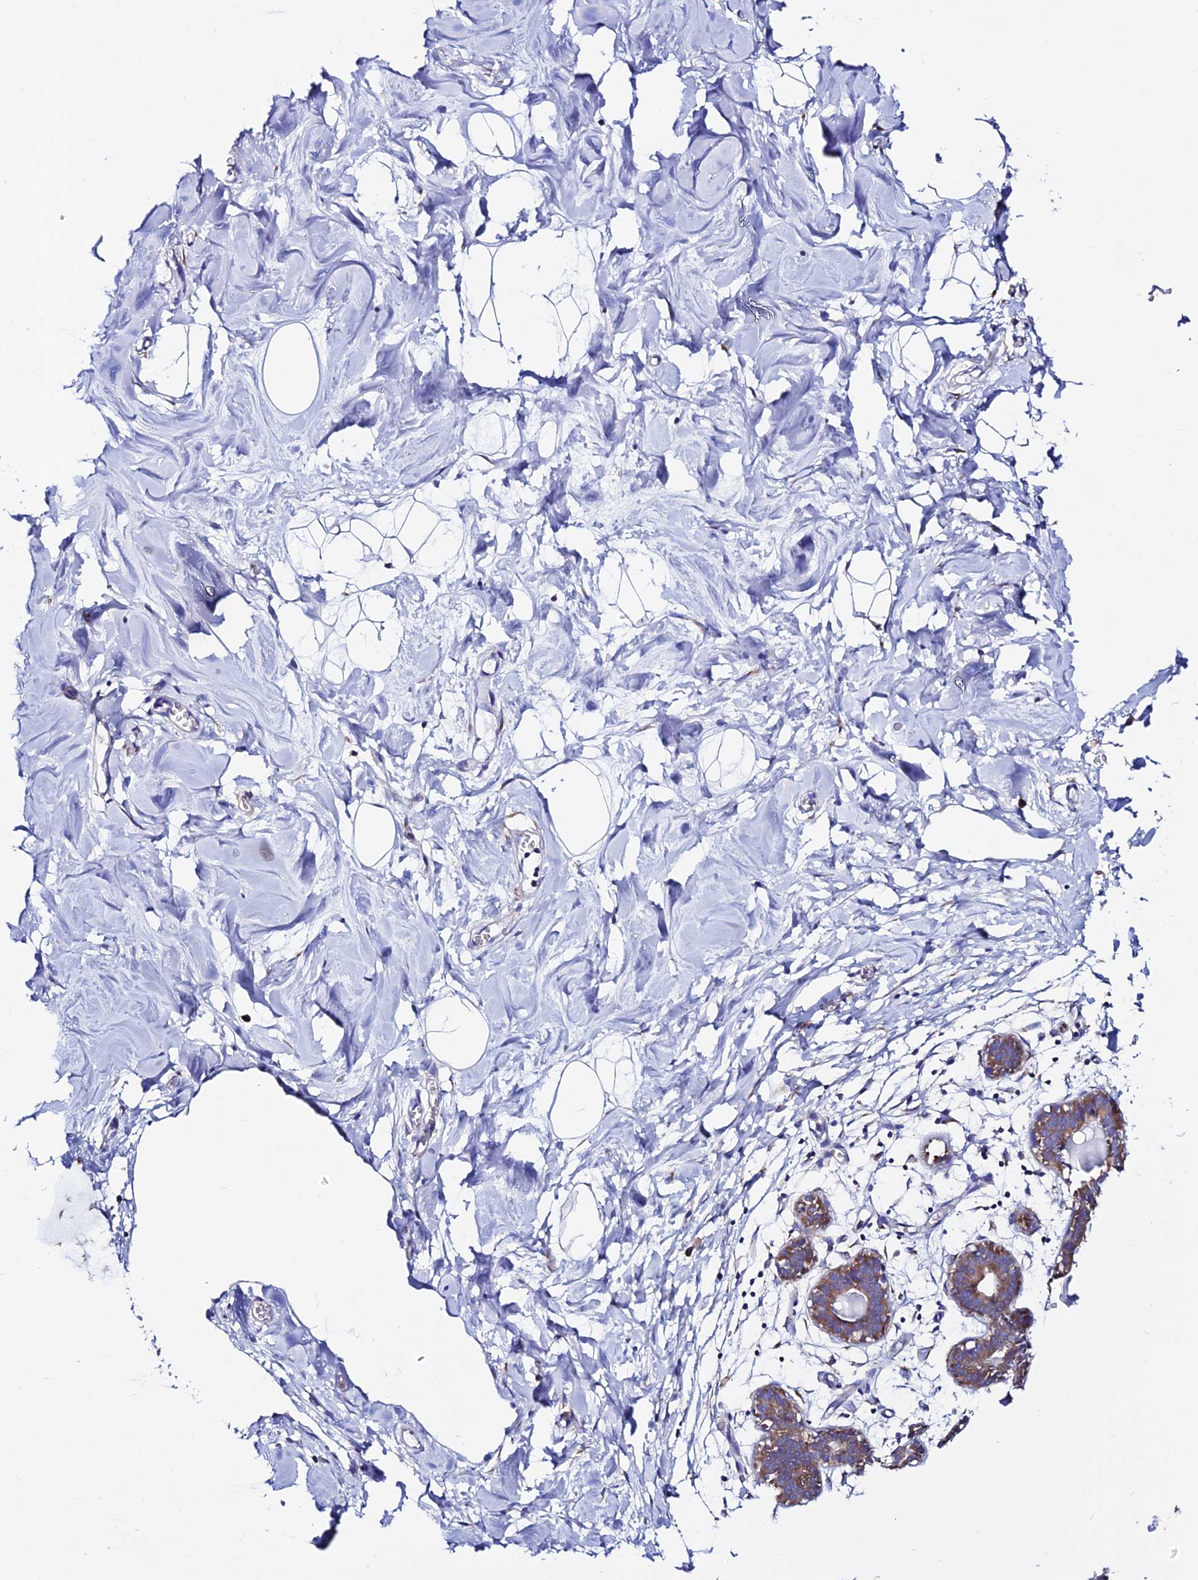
{"staining": {"intensity": "negative", "quantity": "none", "location": "none"}, "tissue": "breast", "cell_type": "Adipocytes", "image_type": "normal", "snomed": [{"axis": "morphology", "description": "Normal tissue, NOS"}, {"axis": "topography", "description": "Breast"}], "caption": "The histopathology image displays no staining of adipocytes in unremarkable breast. The staining is performed using DAB brown chromogen with nuclei counter-stained in using hematoxylin.", "gene": "EEF1G", "patient": {"sex": "female", "age": 27}}